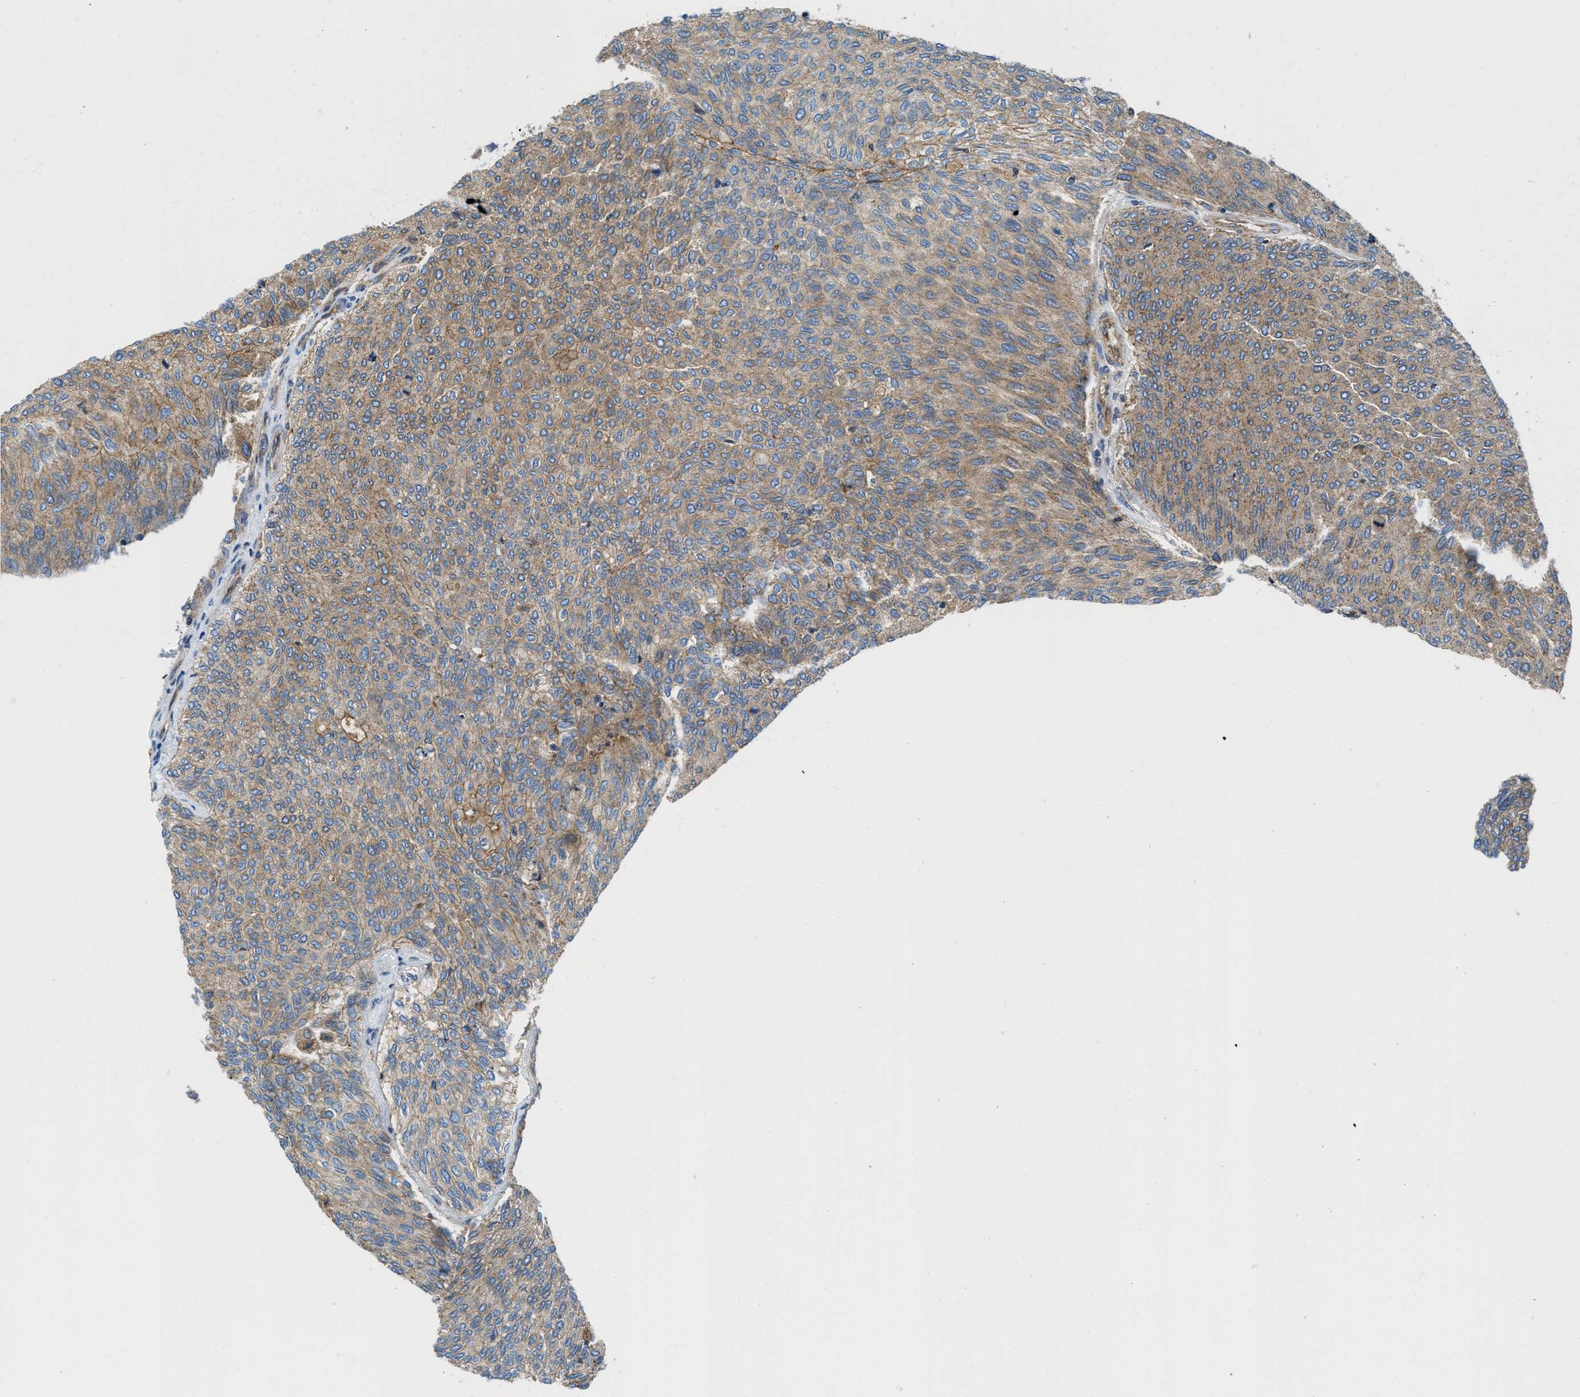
{"staining": {"intensity": "moderate", "quantity": ">75%", "location": "cytoplasmic/membranous"}, "tissue": "urothelial cancer", "cell_type": "Tumor cells", "image_type": "cancer", "snomed": [{"axis": "morphology", "description": "Urothelial carcinoma, Low grade"}, {"axis": "topography", "description": "Urinary bladder"}], "caption": "Human urothelial carcinoma (low-grade) stained for a protein (brown) reveals moderate cytoplasmic/membranous positive staining in about >75% of tumor cells.", "gene": "HSD17B12", "patient": {"sex": "female", "age": 79}}